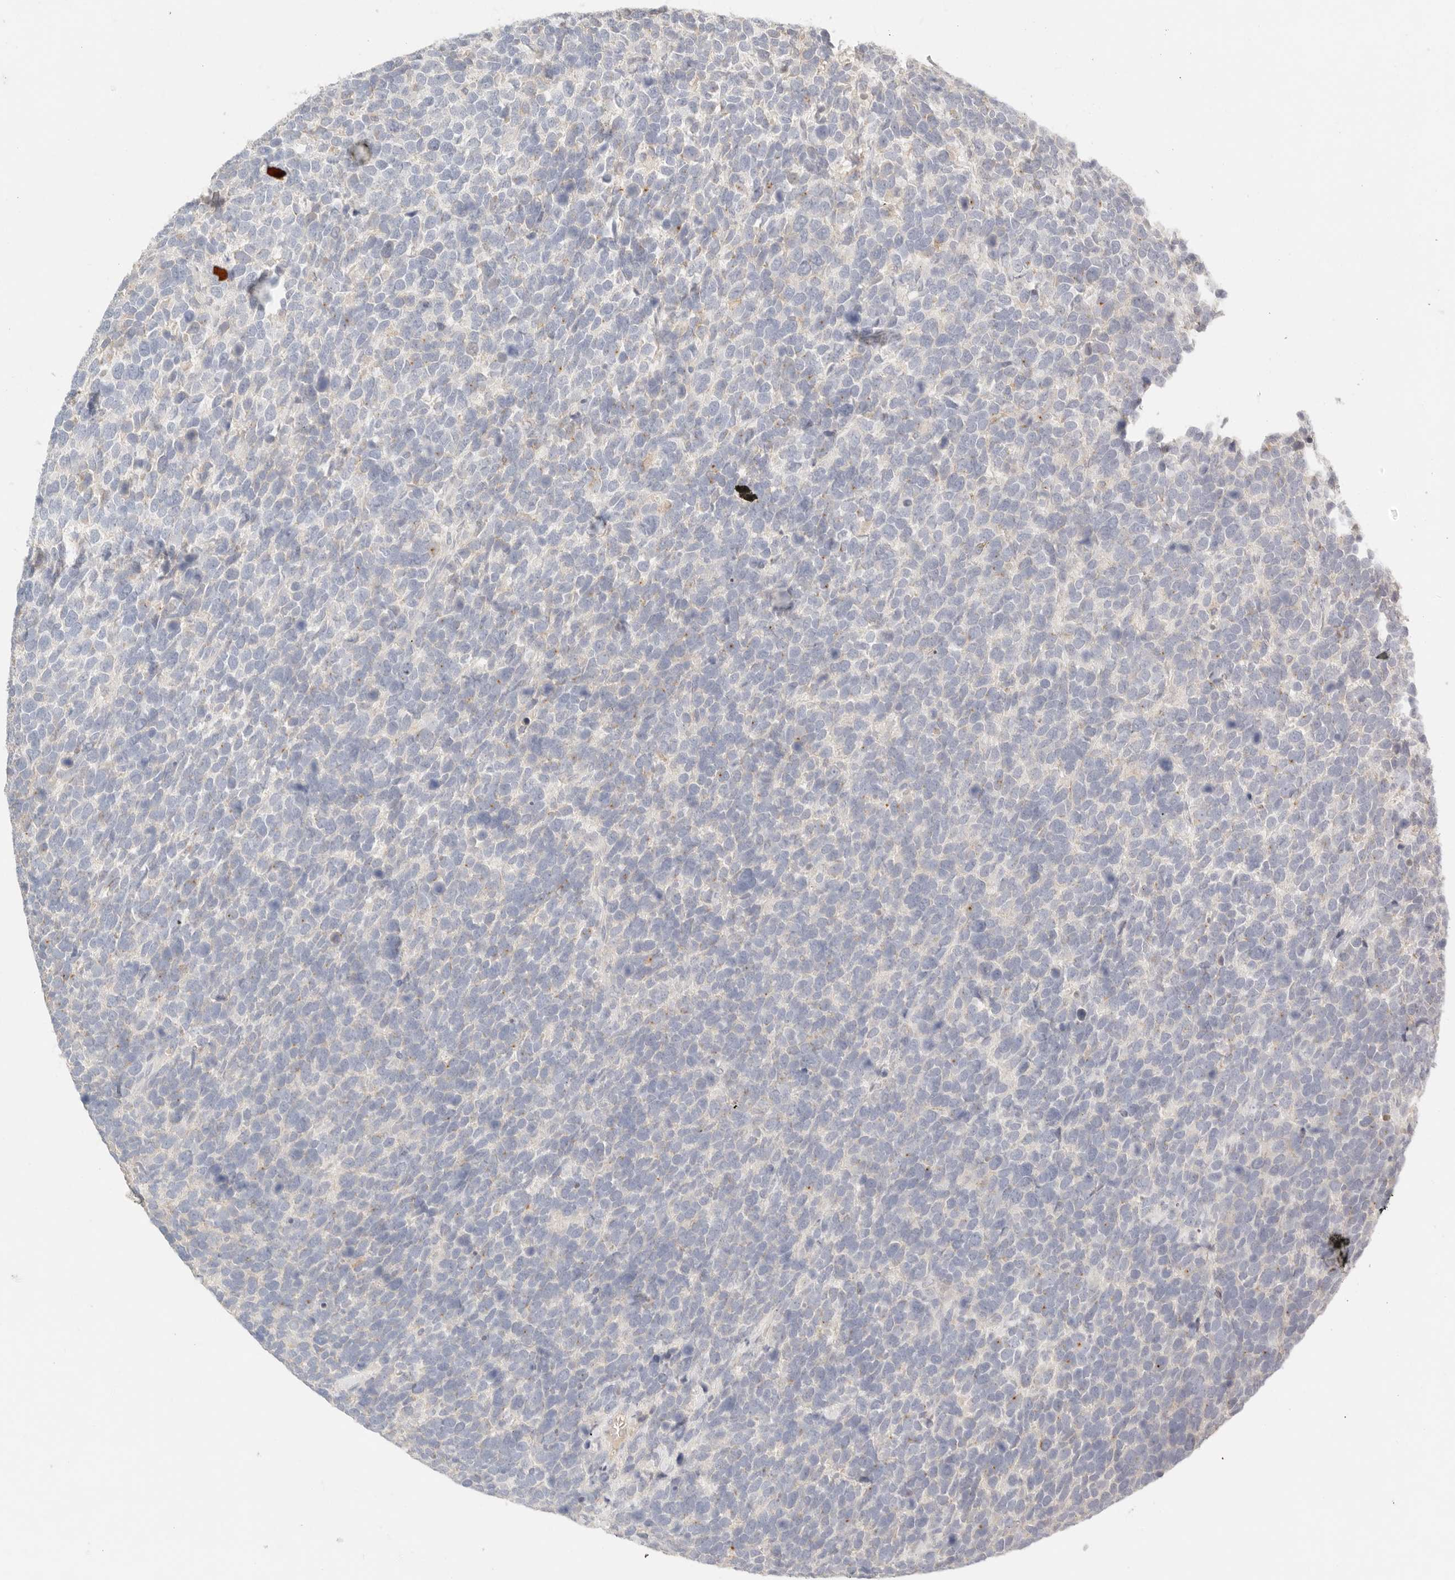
{"staining": {"intensity": "negative", "quantity": "none", "location": "none"}, "tissue": "urothelial cancer", "cell_type": "Tumor cells", "image_type": "cancer", "snomed": [{"axis": "morphology", "description": "Urothelial carcinoma, High grade"}, {"axis": "topography", "description": "Urinary bladder"}], "caption": "Urothelial carcinoma (high-grade) was stained to show a protein in brown. There is no significant staining in tumor cells.", "gene": "CEP120", "patient": {"sex": "female", "age": 82}}